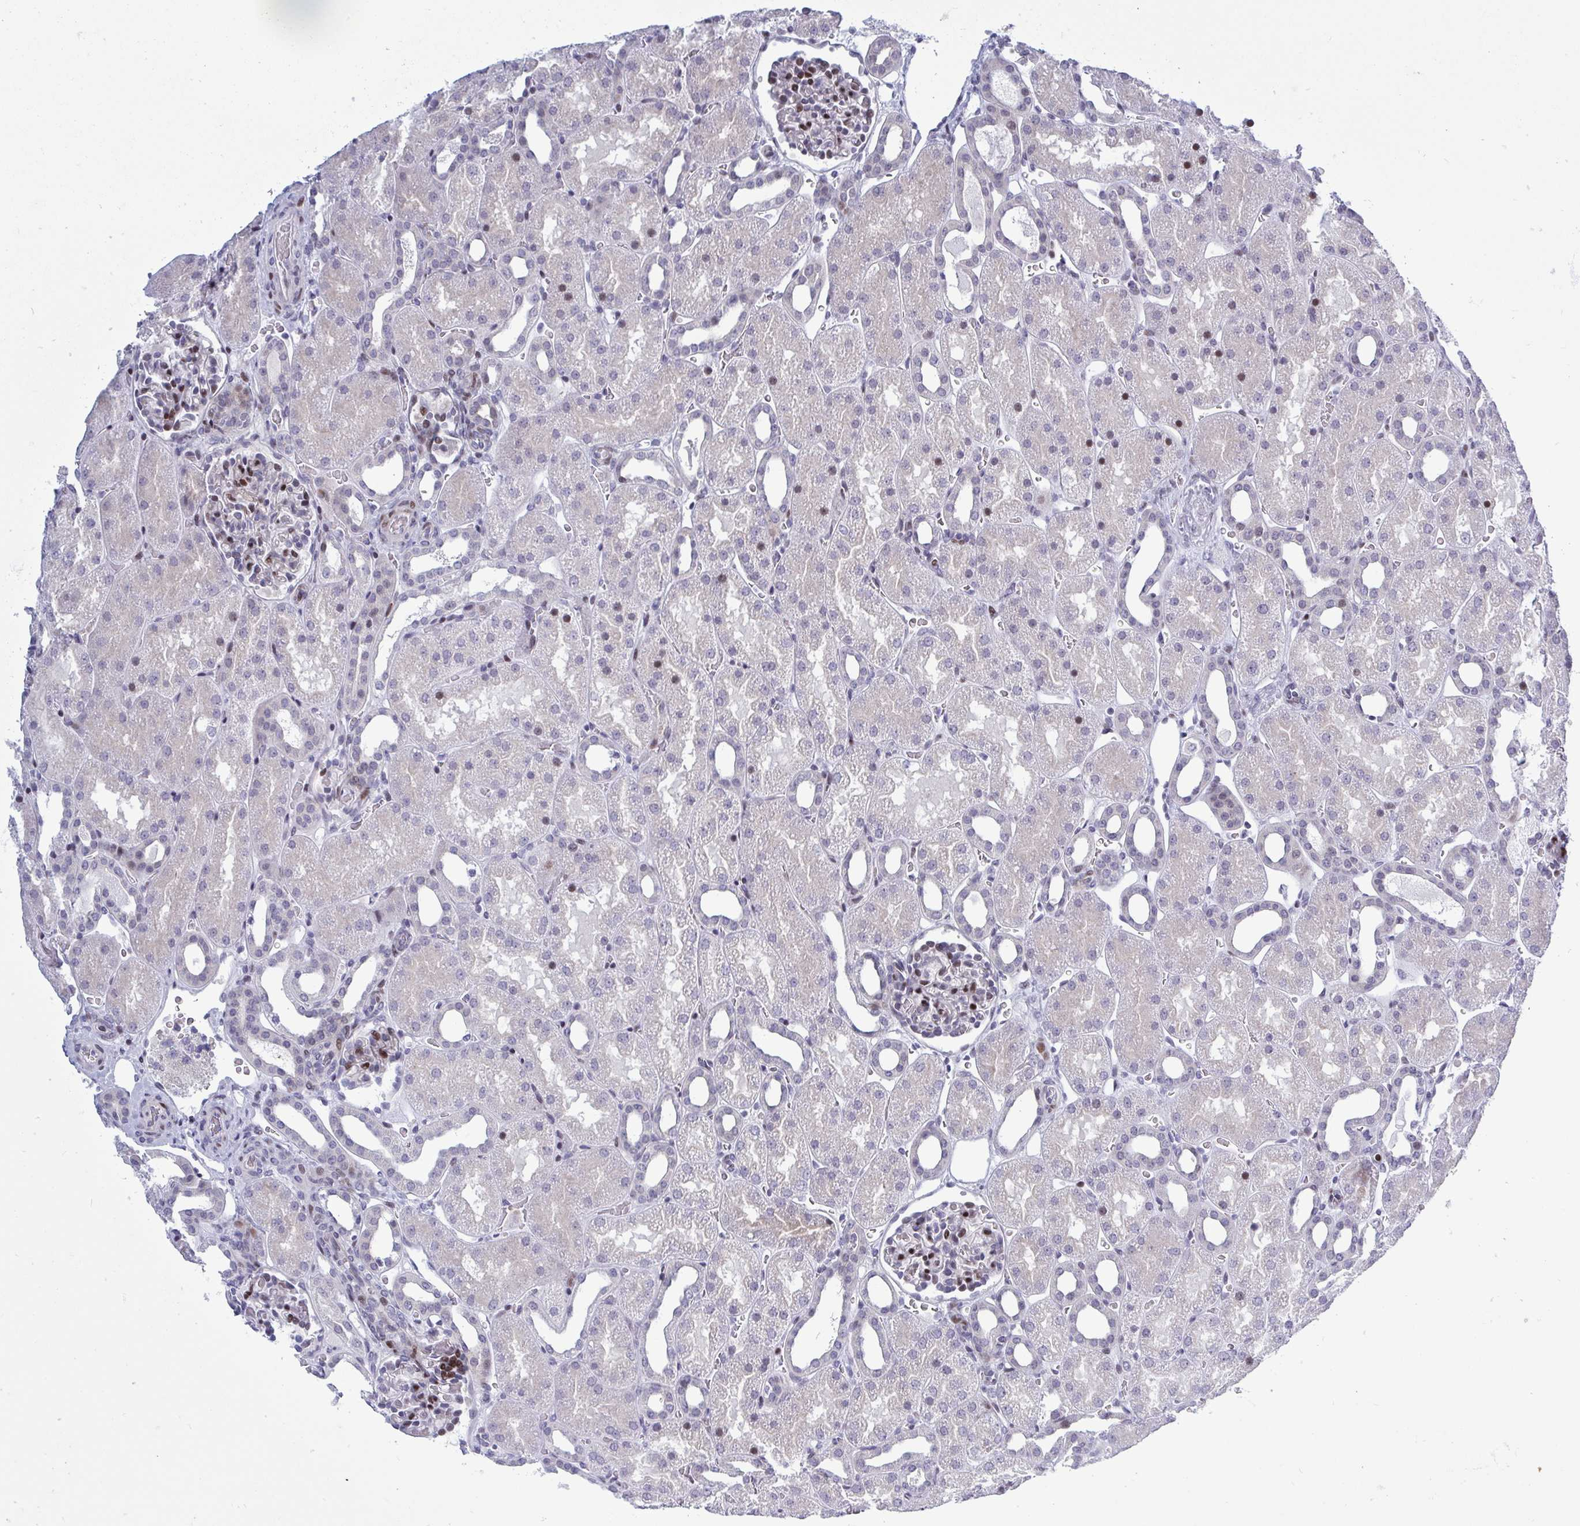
{"staining": {"intensity": "moderate", "quantity": "25%-75%", "location": "nuclear"}, "tissue": "kidney", "cell_type": "Cells in glomeruli", "image_type": "normal", "snomed": [{"axis": "morphology", "description": "Normal tissue, NOS"}, {"axis": "topography", "description": "Kidney"}], "caption": "Benign kidney shows moderate nuclear positivity in about 25%-75% of cells in glomeruli.", "gene": "TAB1", "patient": {"sex": "male", "age": 2}}